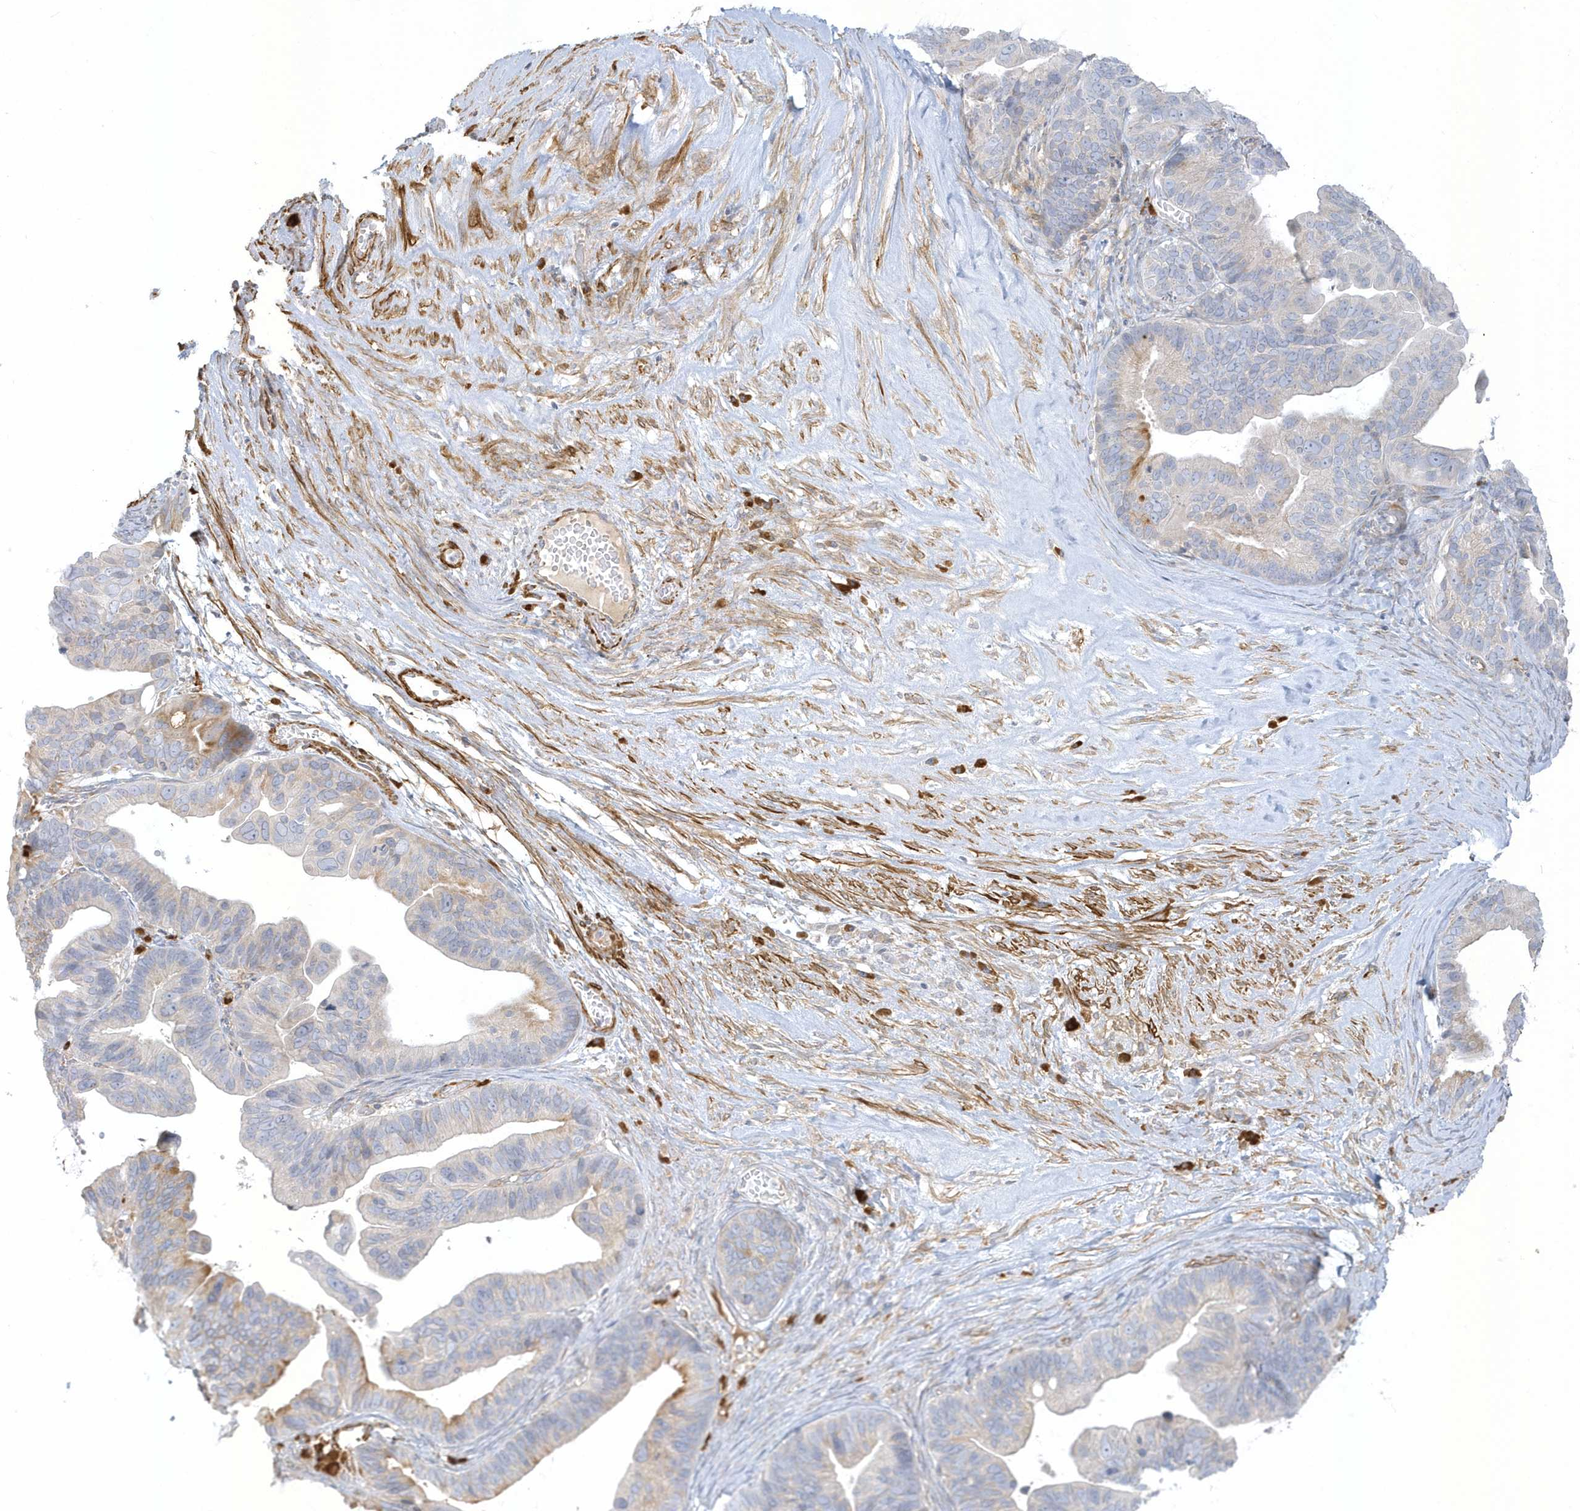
{"staining": {"intensity": "moderate", "quantity": "<25%", "location": "cytoplasmic/membranous"}, "tissue": "ovarian cancer", "cell_type": "Tumor cells", "image_type": "cancer", "snomed": [{"axis": "morphology", "description": "Cystadenocarcinoma, serous, NOS"}, {"axis": "topography", "description": "Ovary"}], "caption": "This image demonstrates immunohistochemistry (IHC) staining of human serous cystadenocarcinoma (ovarian), with low moderate cytoplasmic/membranous expression in approximately <25% of tumor cells.", "gene": "THADA", "patient": {"sex": "female", "age": 56}}